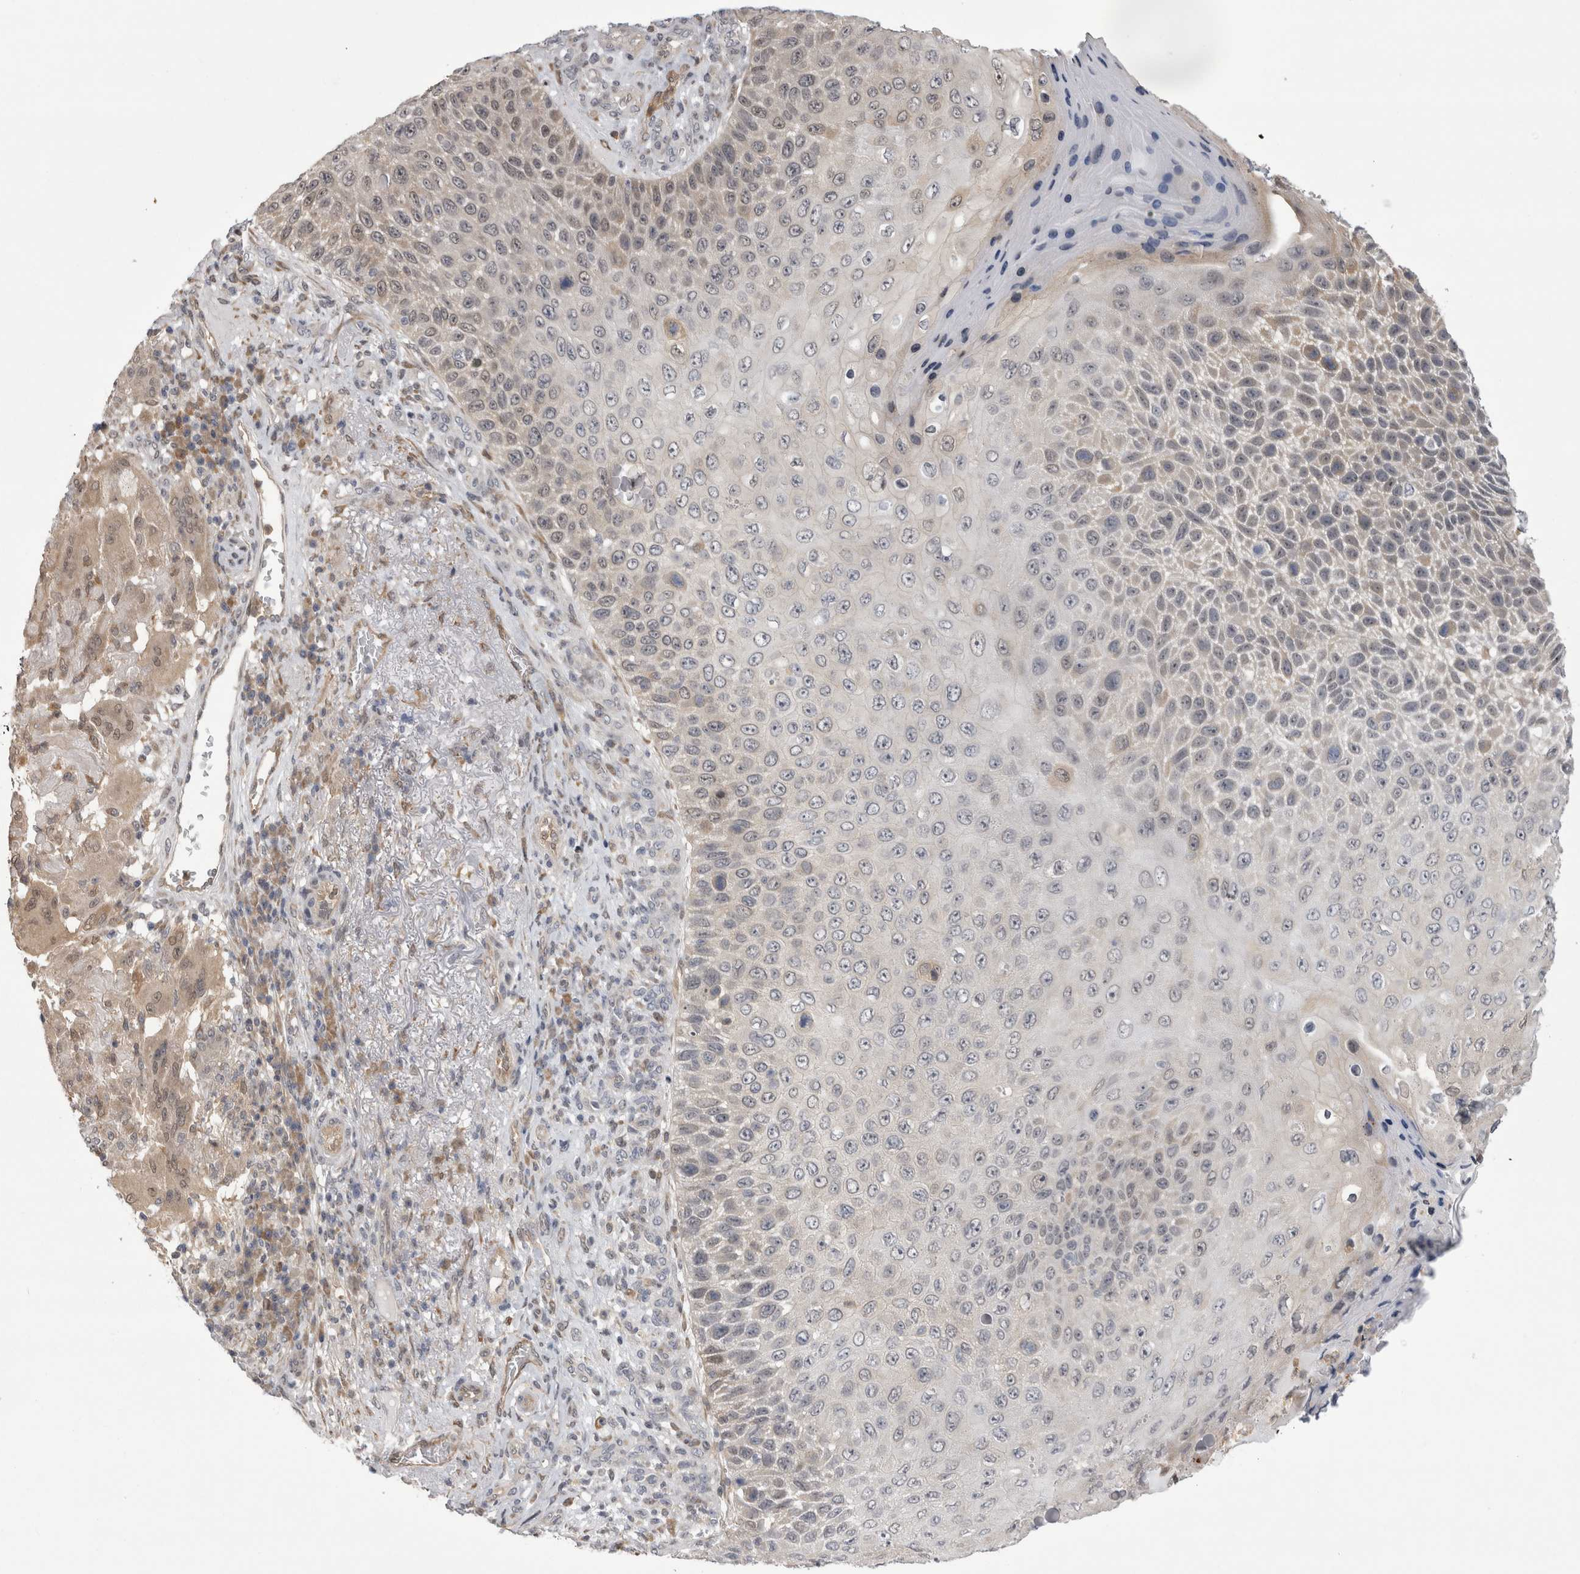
{"staining": {"intensity": "weak", "quantity": "<25%", "location": "cytoplasmic/membranous"}, "tissue": "skin cancer", "cell_type": "Tumor cells", "image_type": "cancer", "snomed": [{"axis": "morphology", "description": "Squamous cell carcinoma, NOS"}, {"axis": "topography", "description": "Skin"}], "caption": "High power microscopy histopathology image of an immunohistochemistry micrograph of skin squamous cell carcinoma, revealing no significant positivity in tumor cells.", "gene": "CHIC2", "patient": {"sex": "female", "age": 88}}